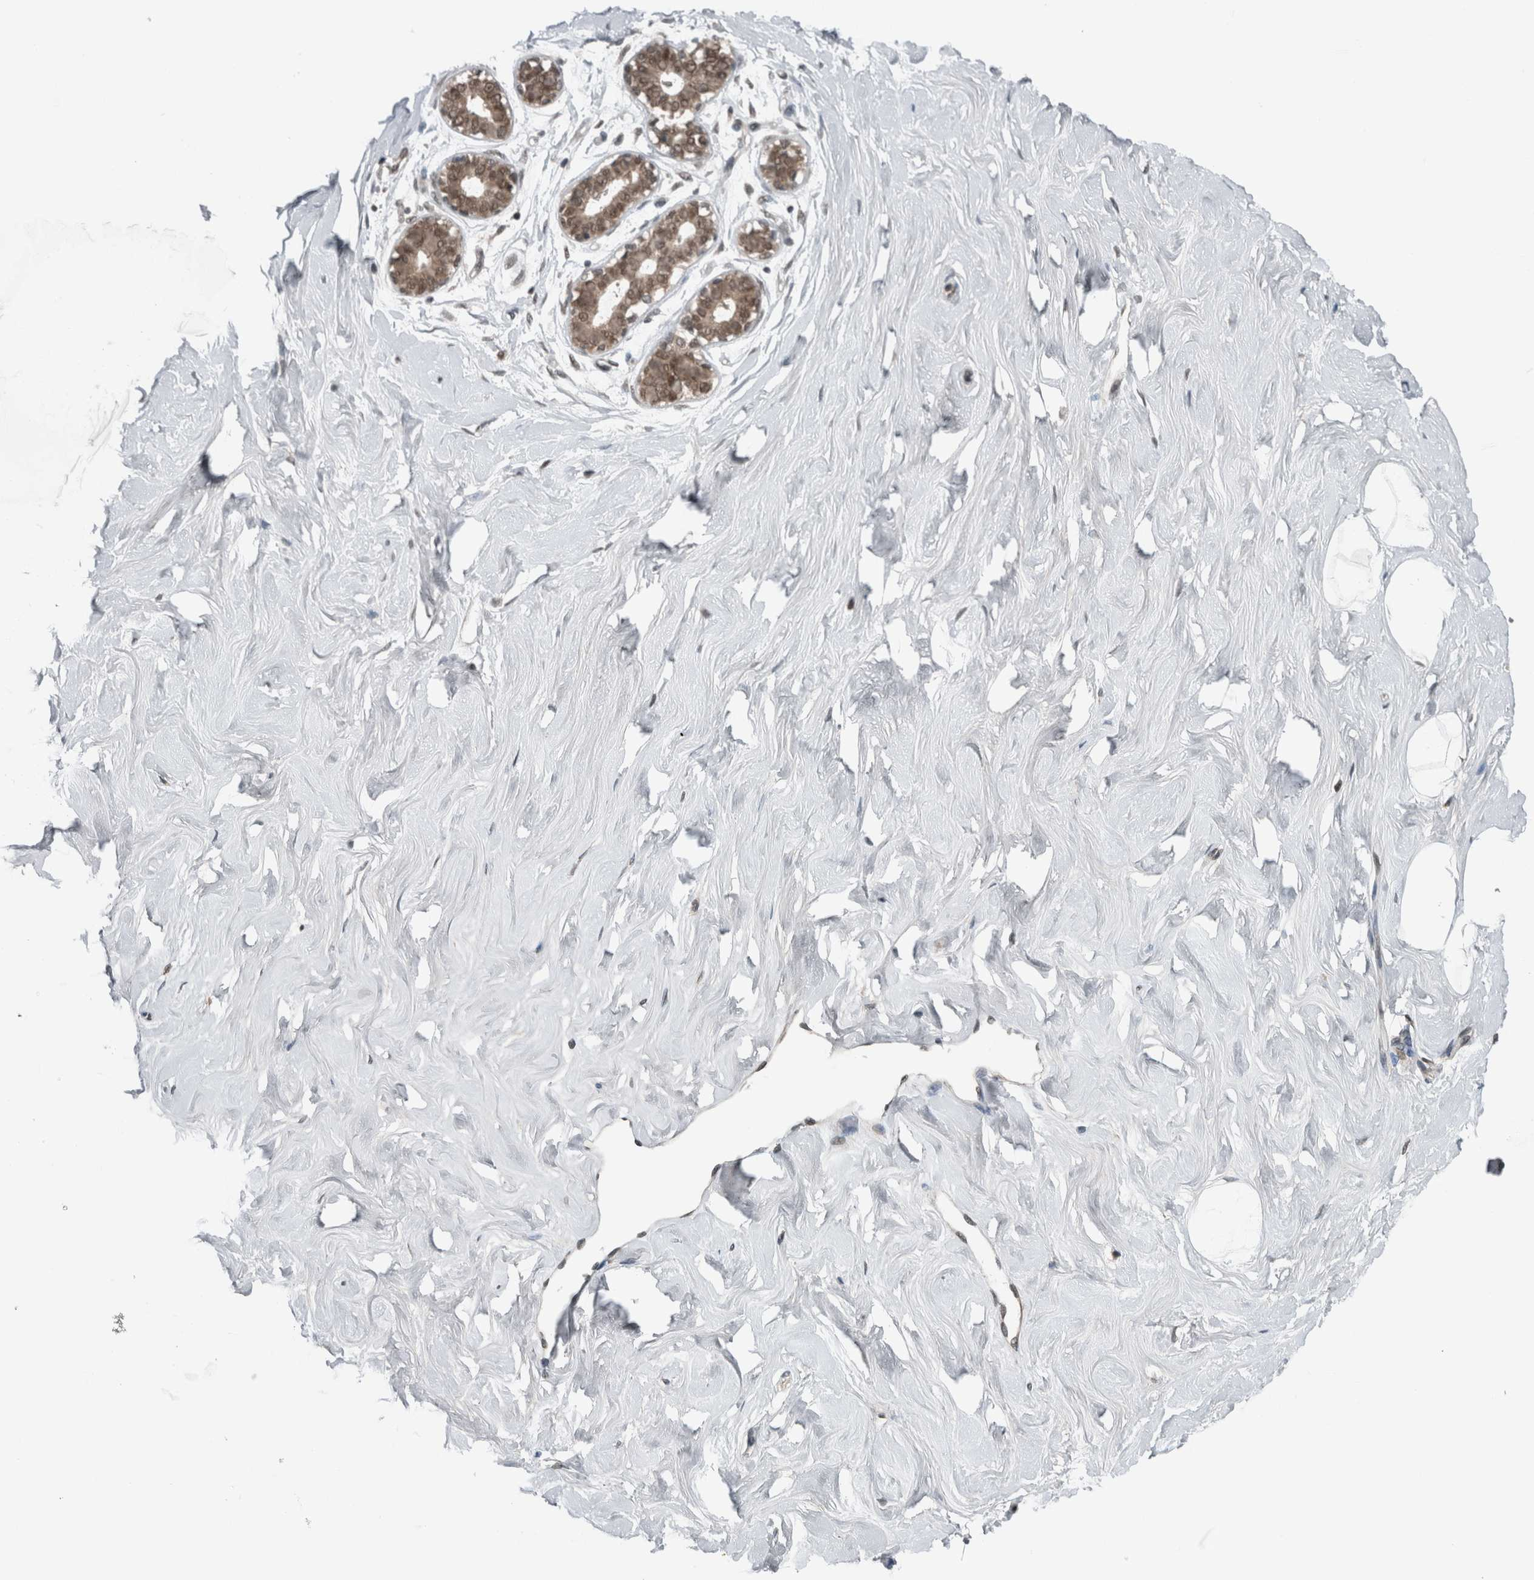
{"staining": {"intensity": "negative", "quantity": "none", "location": "none"}, "tissue": "breast", "cell_type": "Adipocytes", "image_type": "normal", "snomed": [{"axis": "morphology", "description": "Normal tissue, NOS"}, {"axis": "topography", "description": "Breast"}], "caption": "Normal breast was stained to show a protein in brown. There is no significant expression in adipocytes.", "gene": "SPAG7", "patient": {"sex": "female", "age": 23}}